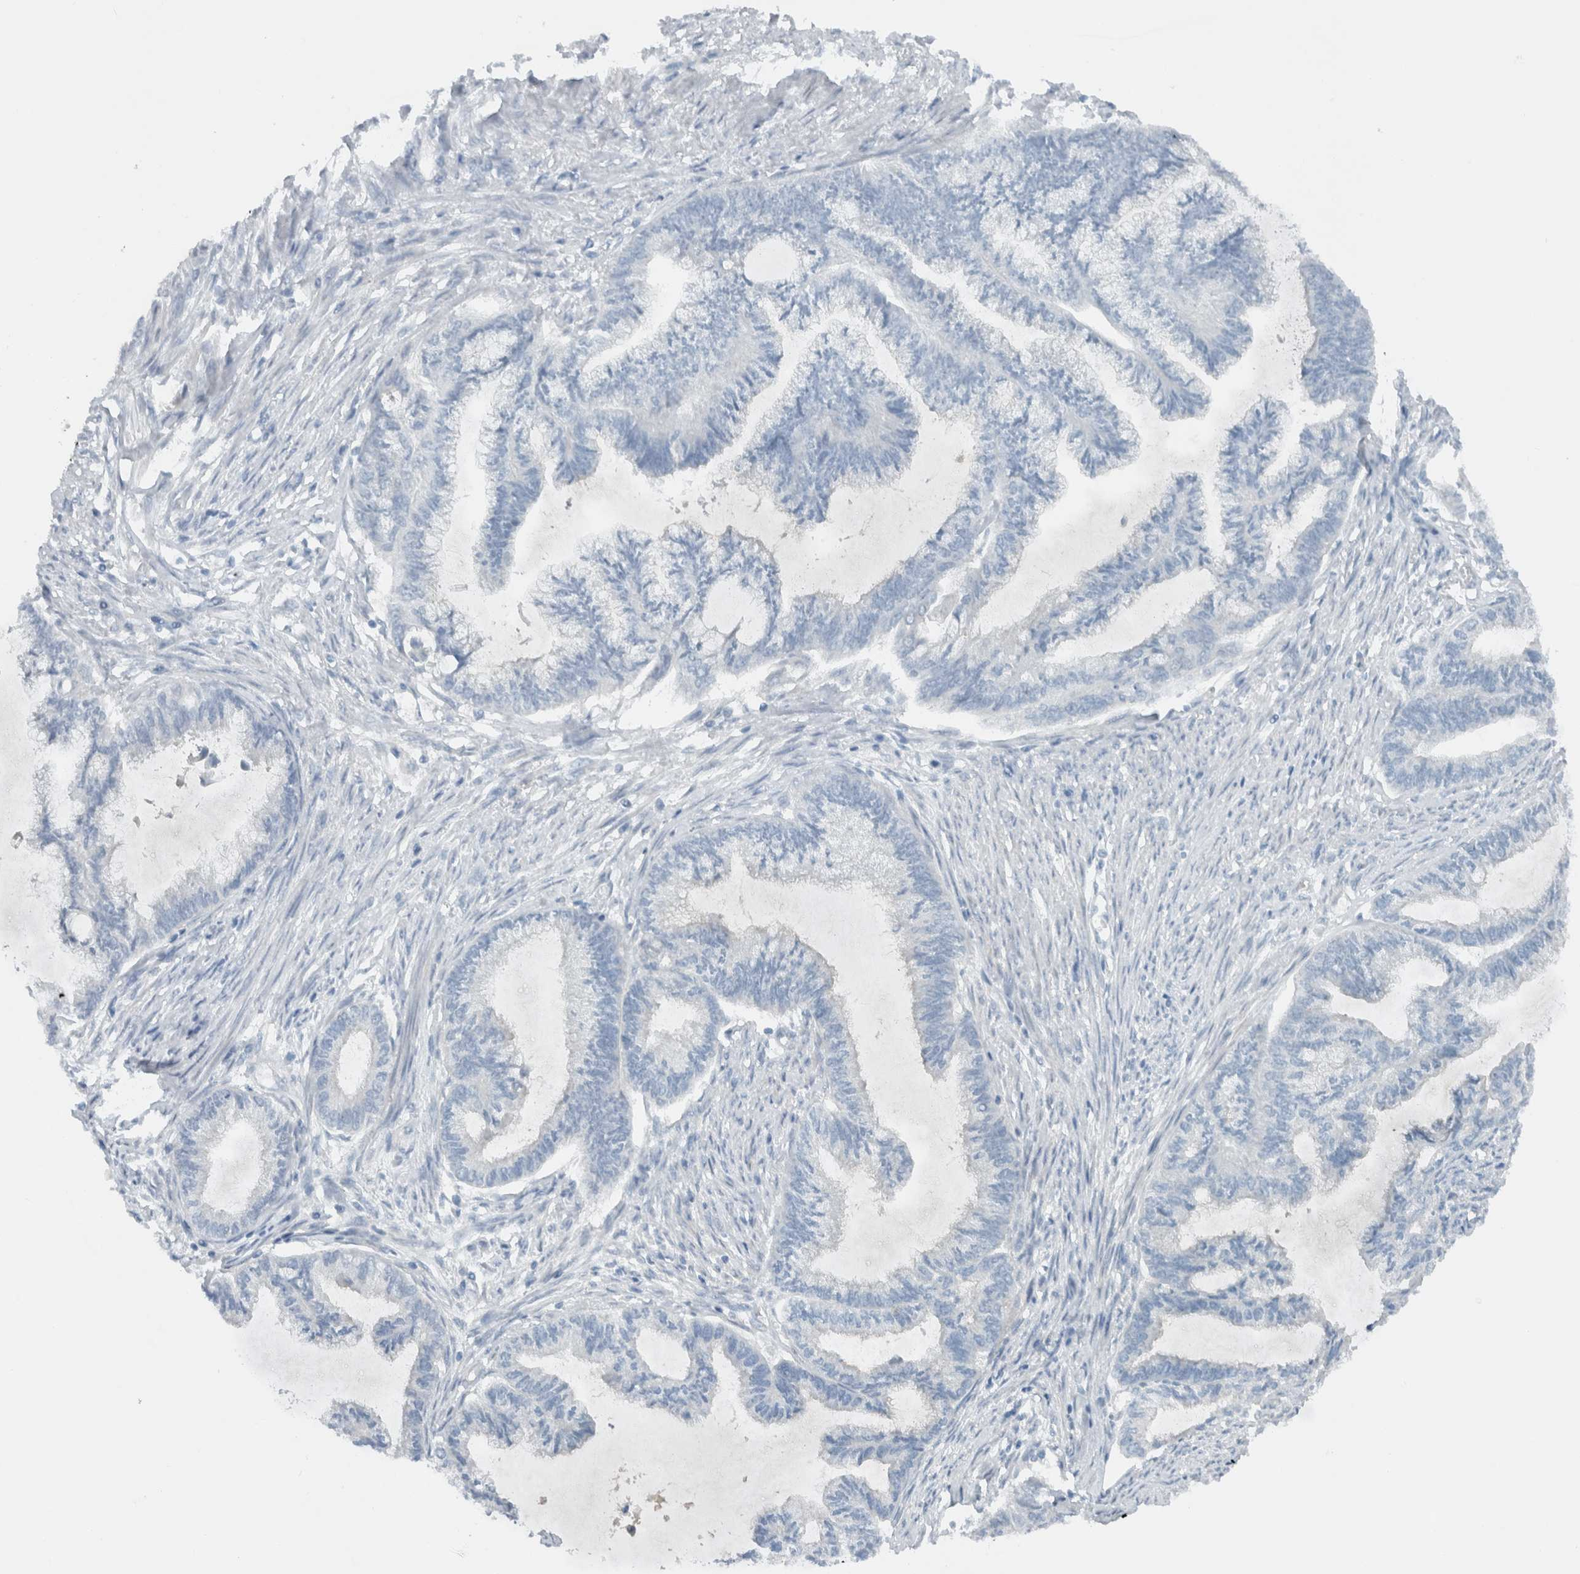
{"staining": {"intensity": "negative", "quantity": "none", "location": "none"}, "tissue": "endometrial cancer", "cell_type": "Tumor cells", "image_type": "cancer", "snomed": [{"axis": "morphology", "description": "Adenocarcinoma, NOS"}, {"axis": "topography", "description": "Endometrium"}], "caption": "The photomicrograph displays no staining of tumor cells in endometrial cancer (adenocarcinoma).", "gene": "ERCC6L2", "patient": {"sex": "female", "age": 86}}